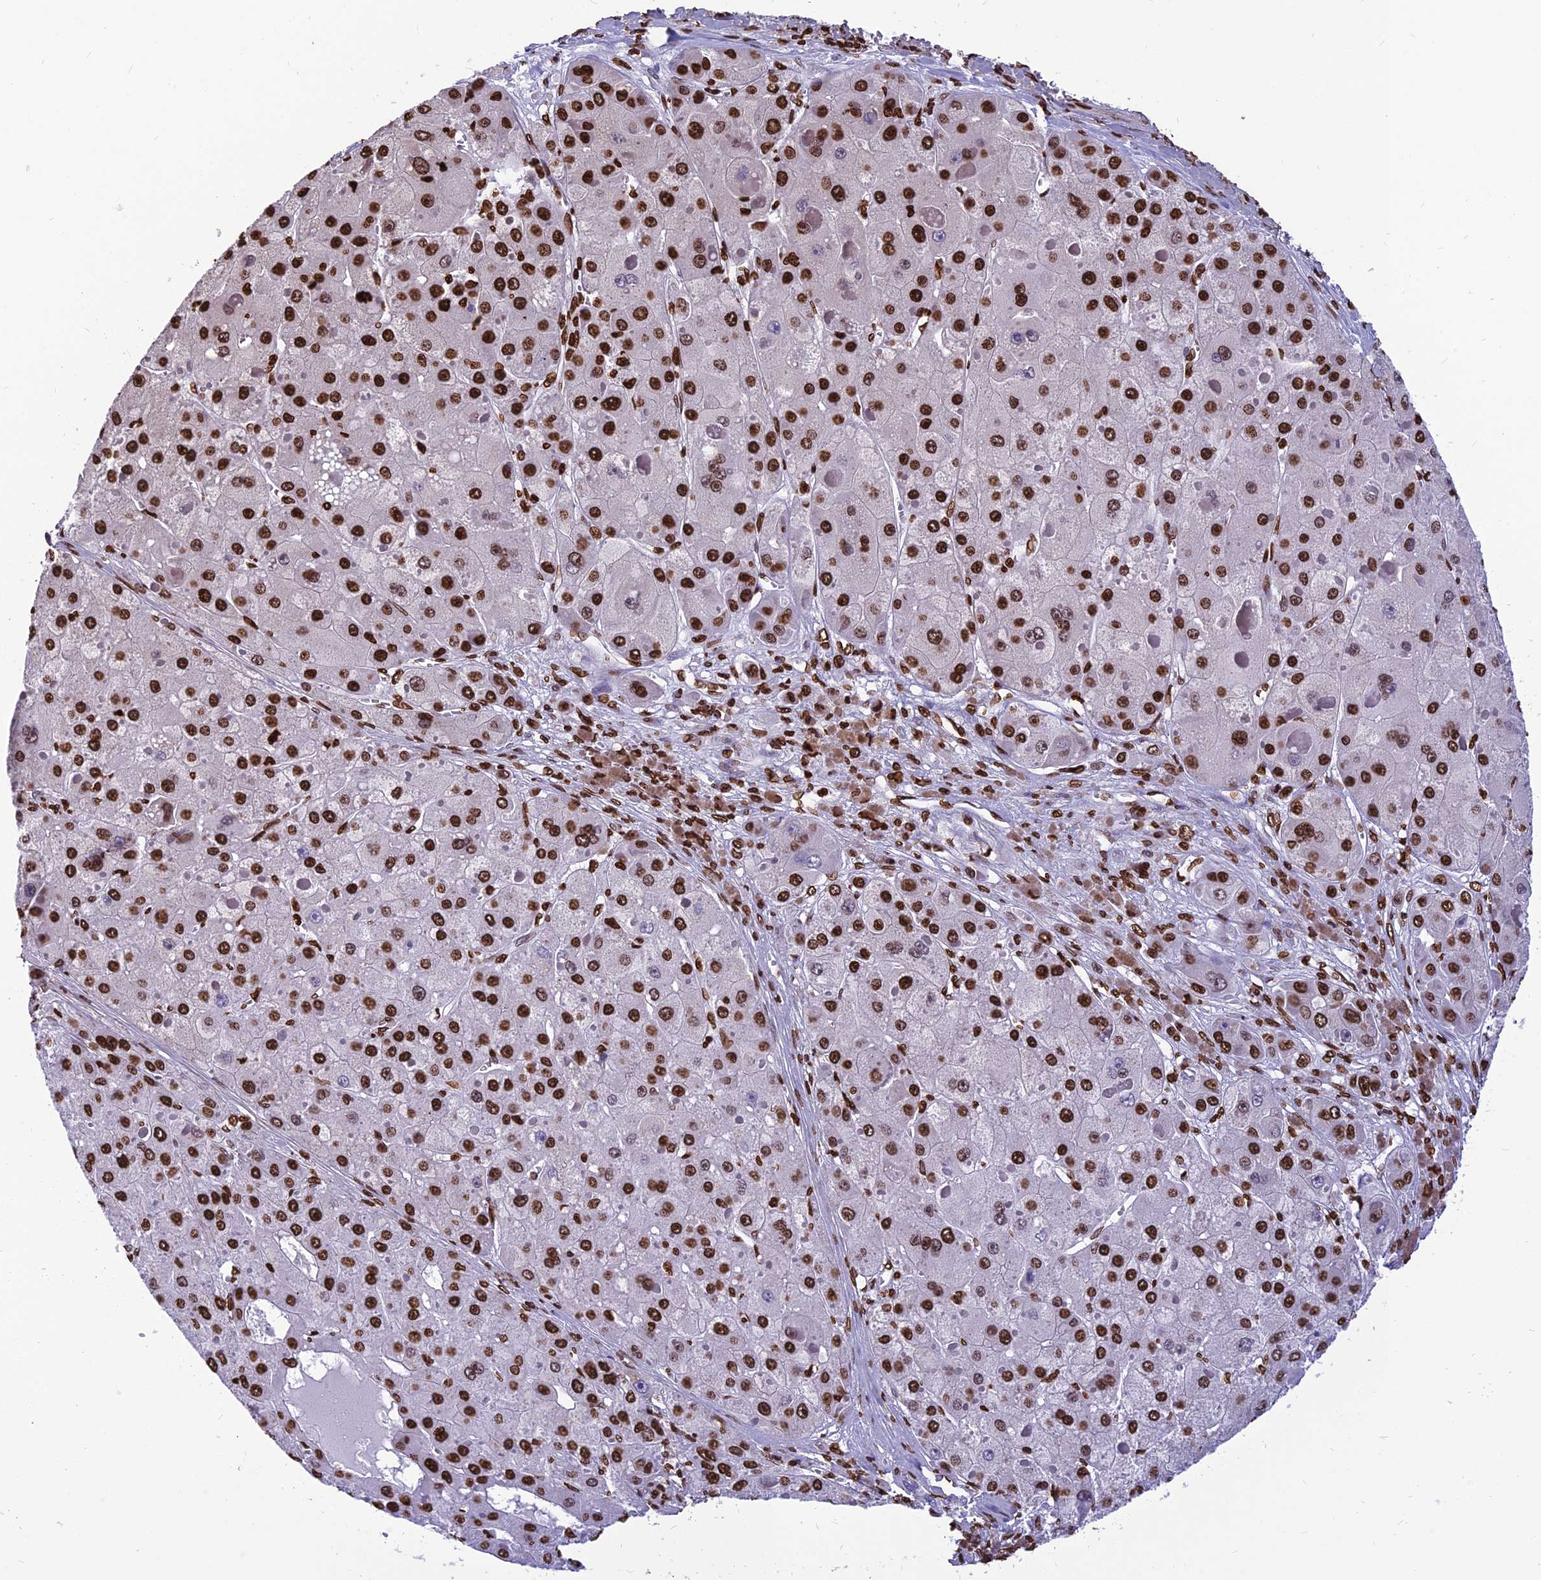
{"staining": {"intensity": "strong", "quantity": ">75%", "location": "nuclear"}, "tissue": "liver cancer", "cell_type": "Tumor cells", "image_type": "cancer", "snomed": [{"axis": "morphology", "description": "Carcinoma, Hepatocellular, NOS"}, {"axis": "topography", "description": "Liver"}], "caption": "The photomicrograph reveals a brown stain indicating the presence of a protein in the nuclear of tumor cells in liver cancer.", "gene": "AKAP17A", "patient": {"sex": "female", "age": 73}}